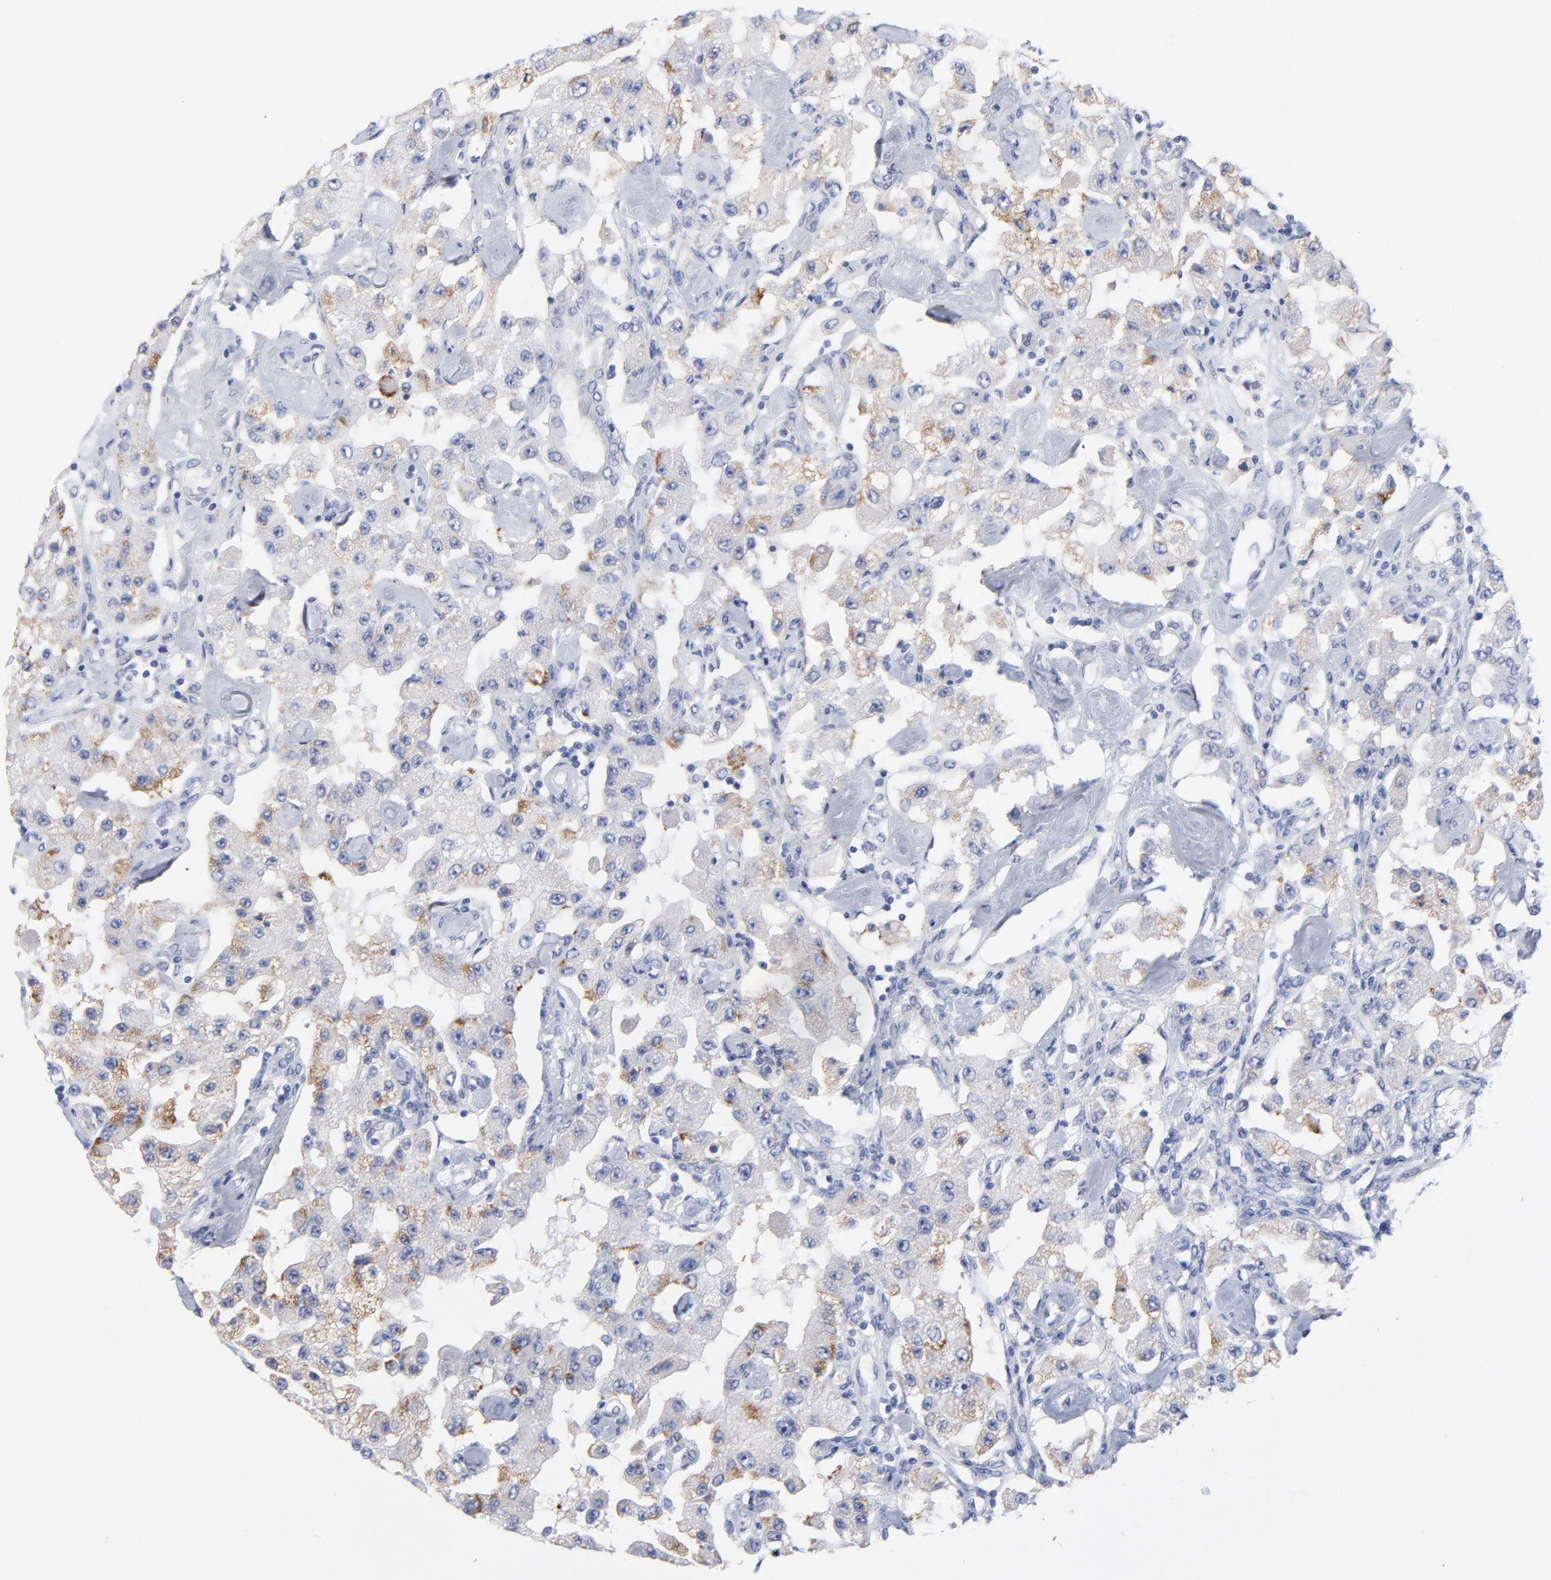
{"staining": {"intensity": "moderate", "quantity": "25%-75%", "location": "cytoplasmic/membranous"}, "tissue": "carcinoid", "cell_type": "Tumor cells", "image_type": "cancer", "snomed": [{"axis": "morphology", "description": "Carcinoid, malignant, NOS"}, {"axis": "topography", "description": "Pancreas"}], "caption": "IHC (DAB (3,3'-diaminobenzidine)) staining of human carcinoid reveals moderate cytoplasmic/membranous protein expression in approximately 25%-75% of tumor cells. The protein is stained brown, and the nuclei are stained in blue (DAB (3,3'-diaminobenzidine) IHC with brightfield microscopy, high magnification).", "gene": "DUSP9", "patient": {"sex": "male", "age": 41}}